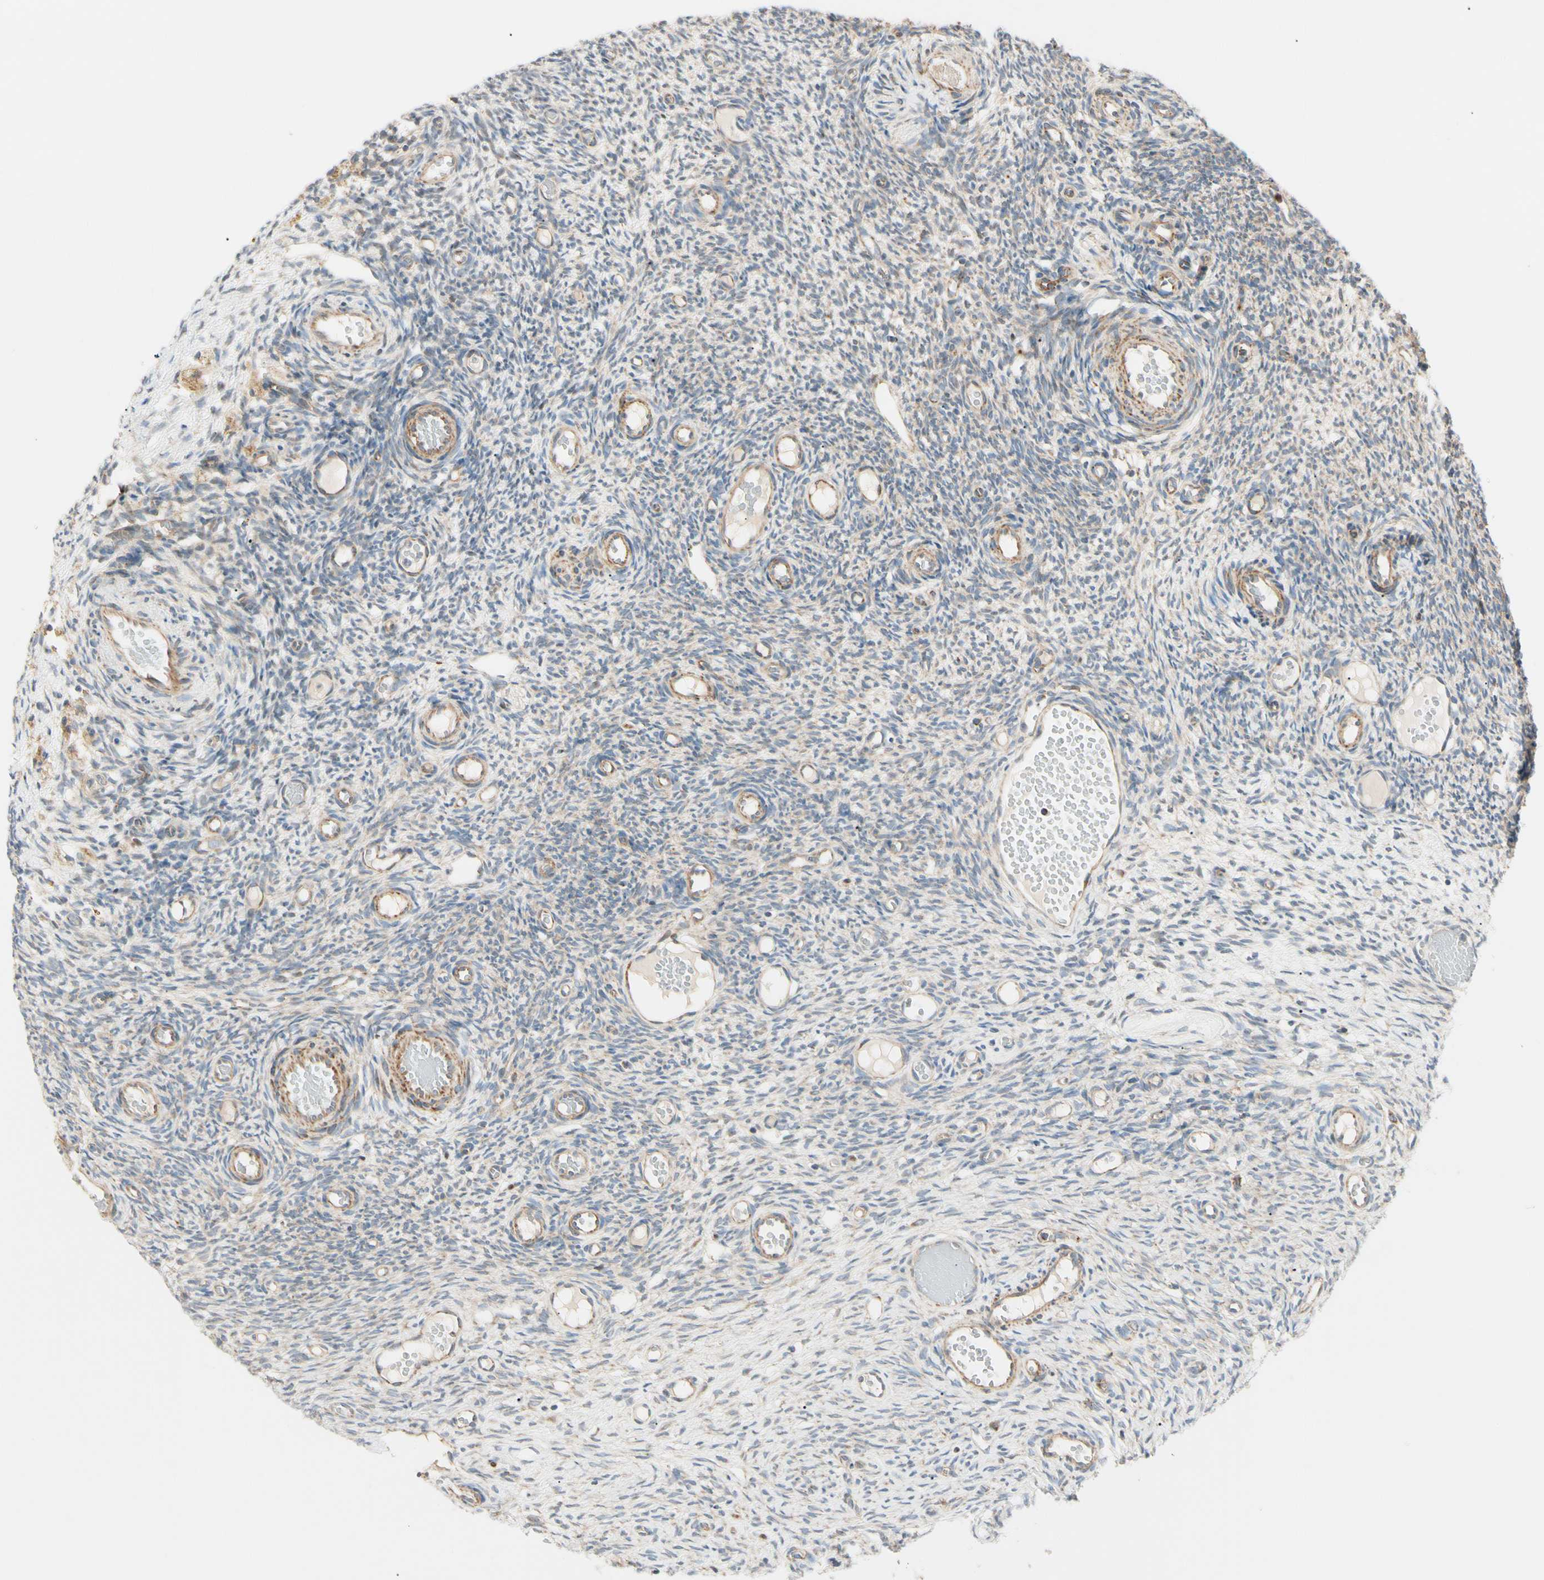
{"staining": {"intensity": "weak", "quantity": "<25%", "location": "cytoplasmic/membranous"}, "tissue": "ovary", "cell_type": "Ovarian stroma cells", "image_type": "normal", "snomed": [{"axis": "morphology", "description": "Normal tissue, NOS"}, {"axis": "topography", "description": "Ovary"}], "caption": "The immunohistochemistry (IHC) image has no significant positivity in ovarian stroma cells of ovary. Brightfield microscopy of IHC stained with DAB (3,3'-diaminobenzidine) (brown) and hematoxylin (blue), captured at high magnification.", "gene": "TBC1D10A", "patient": {"sex": "female", "age": 35}}